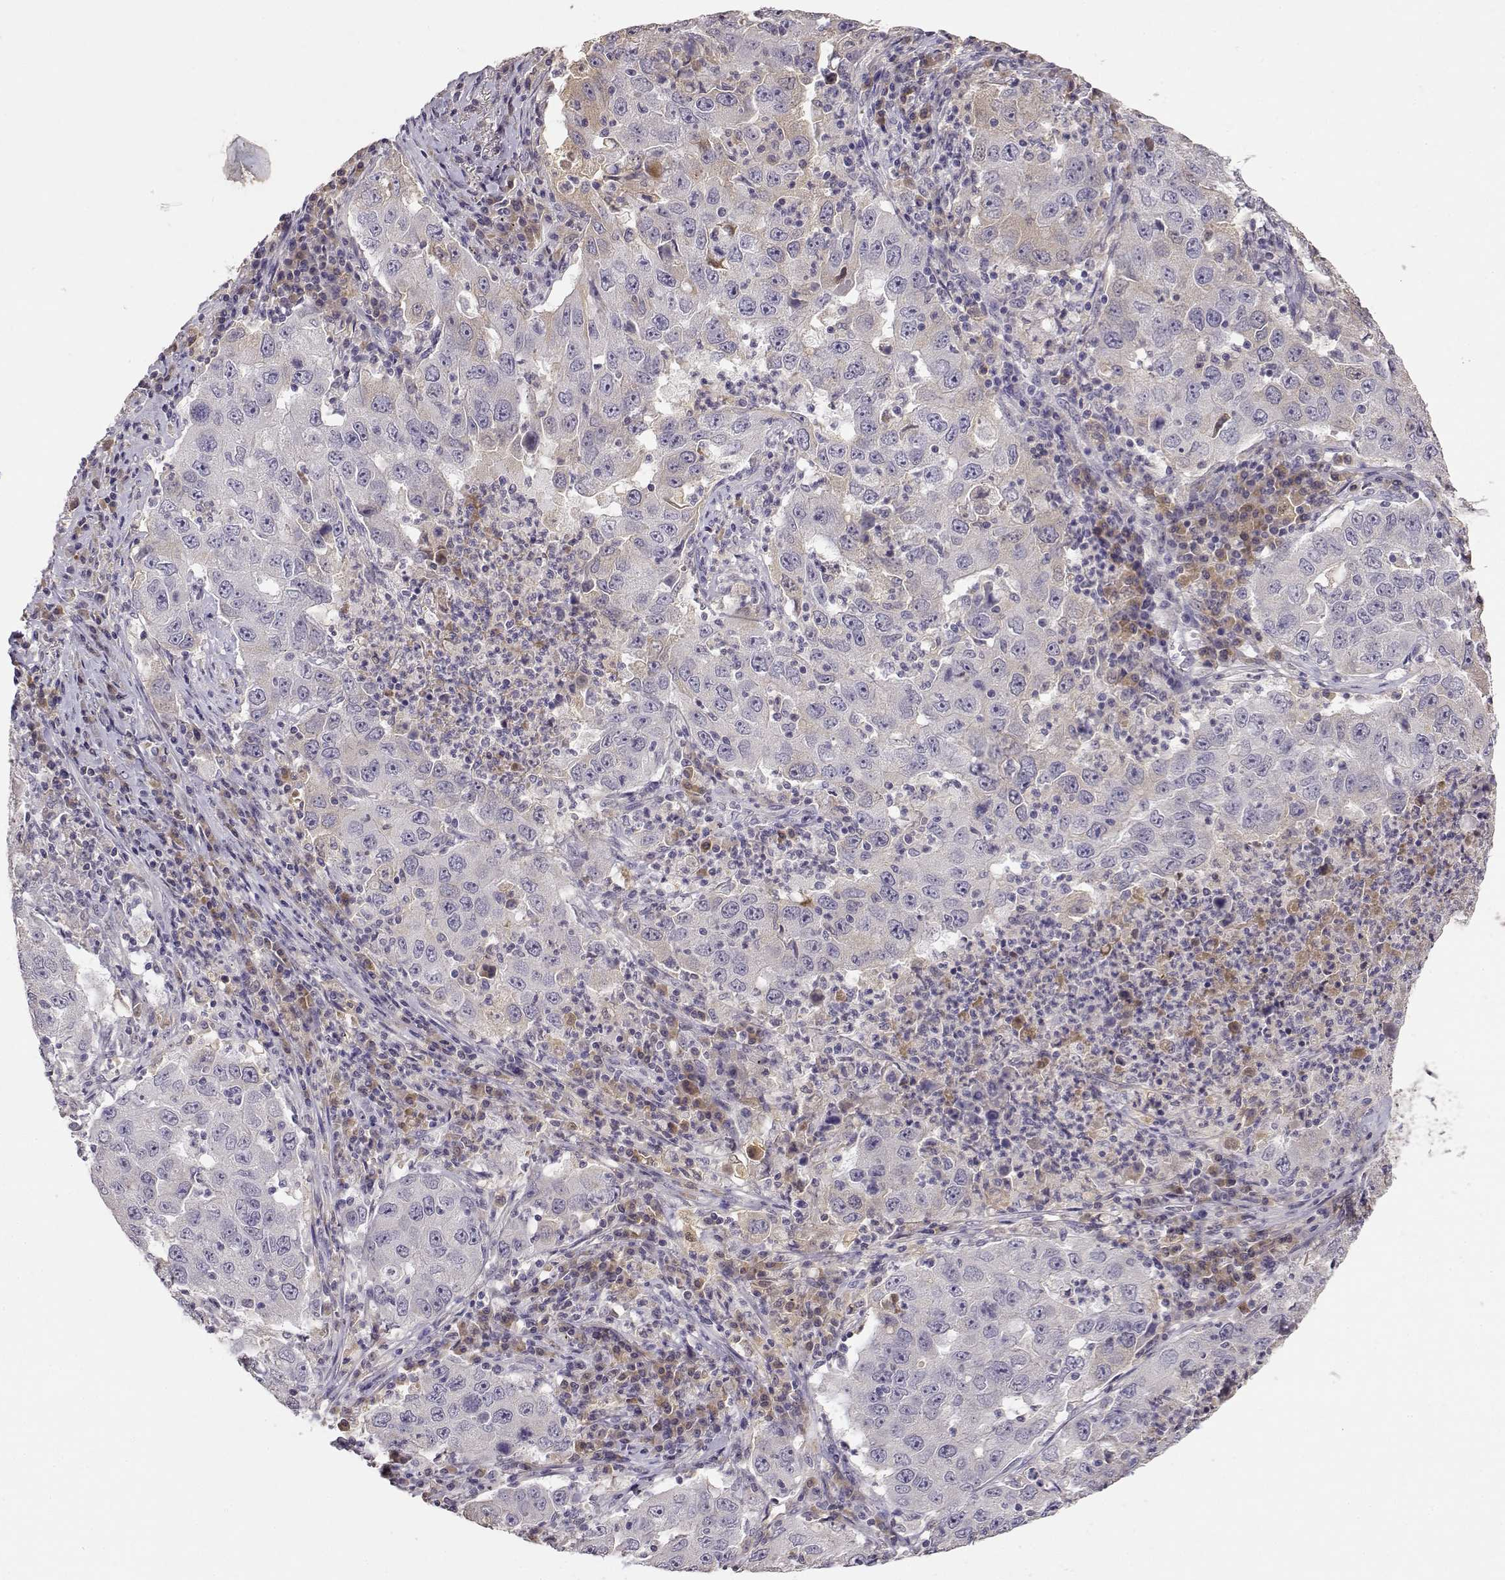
{"staining": {"intensity": "weak", "quantity": "<25%", "location": "cytoplasmic/membranous"}, "tissue": "lung cancer", "cell_type": "Tumor cells", "image_type": "cancer", "snomed": [{"axis": "morphology", "description": "Adenocarcinoma, NOS"}, {"axis": "topography", "description": "Lung"}], "caption": "This histopathology image is of lung cancer stained with immunohistochemistry to label a protein in brown with the nuclei are counter-stained blue. There is no staining in tumor cells.", "gene": "TACR1", "patient": {"sex": "male", "age": 73}}